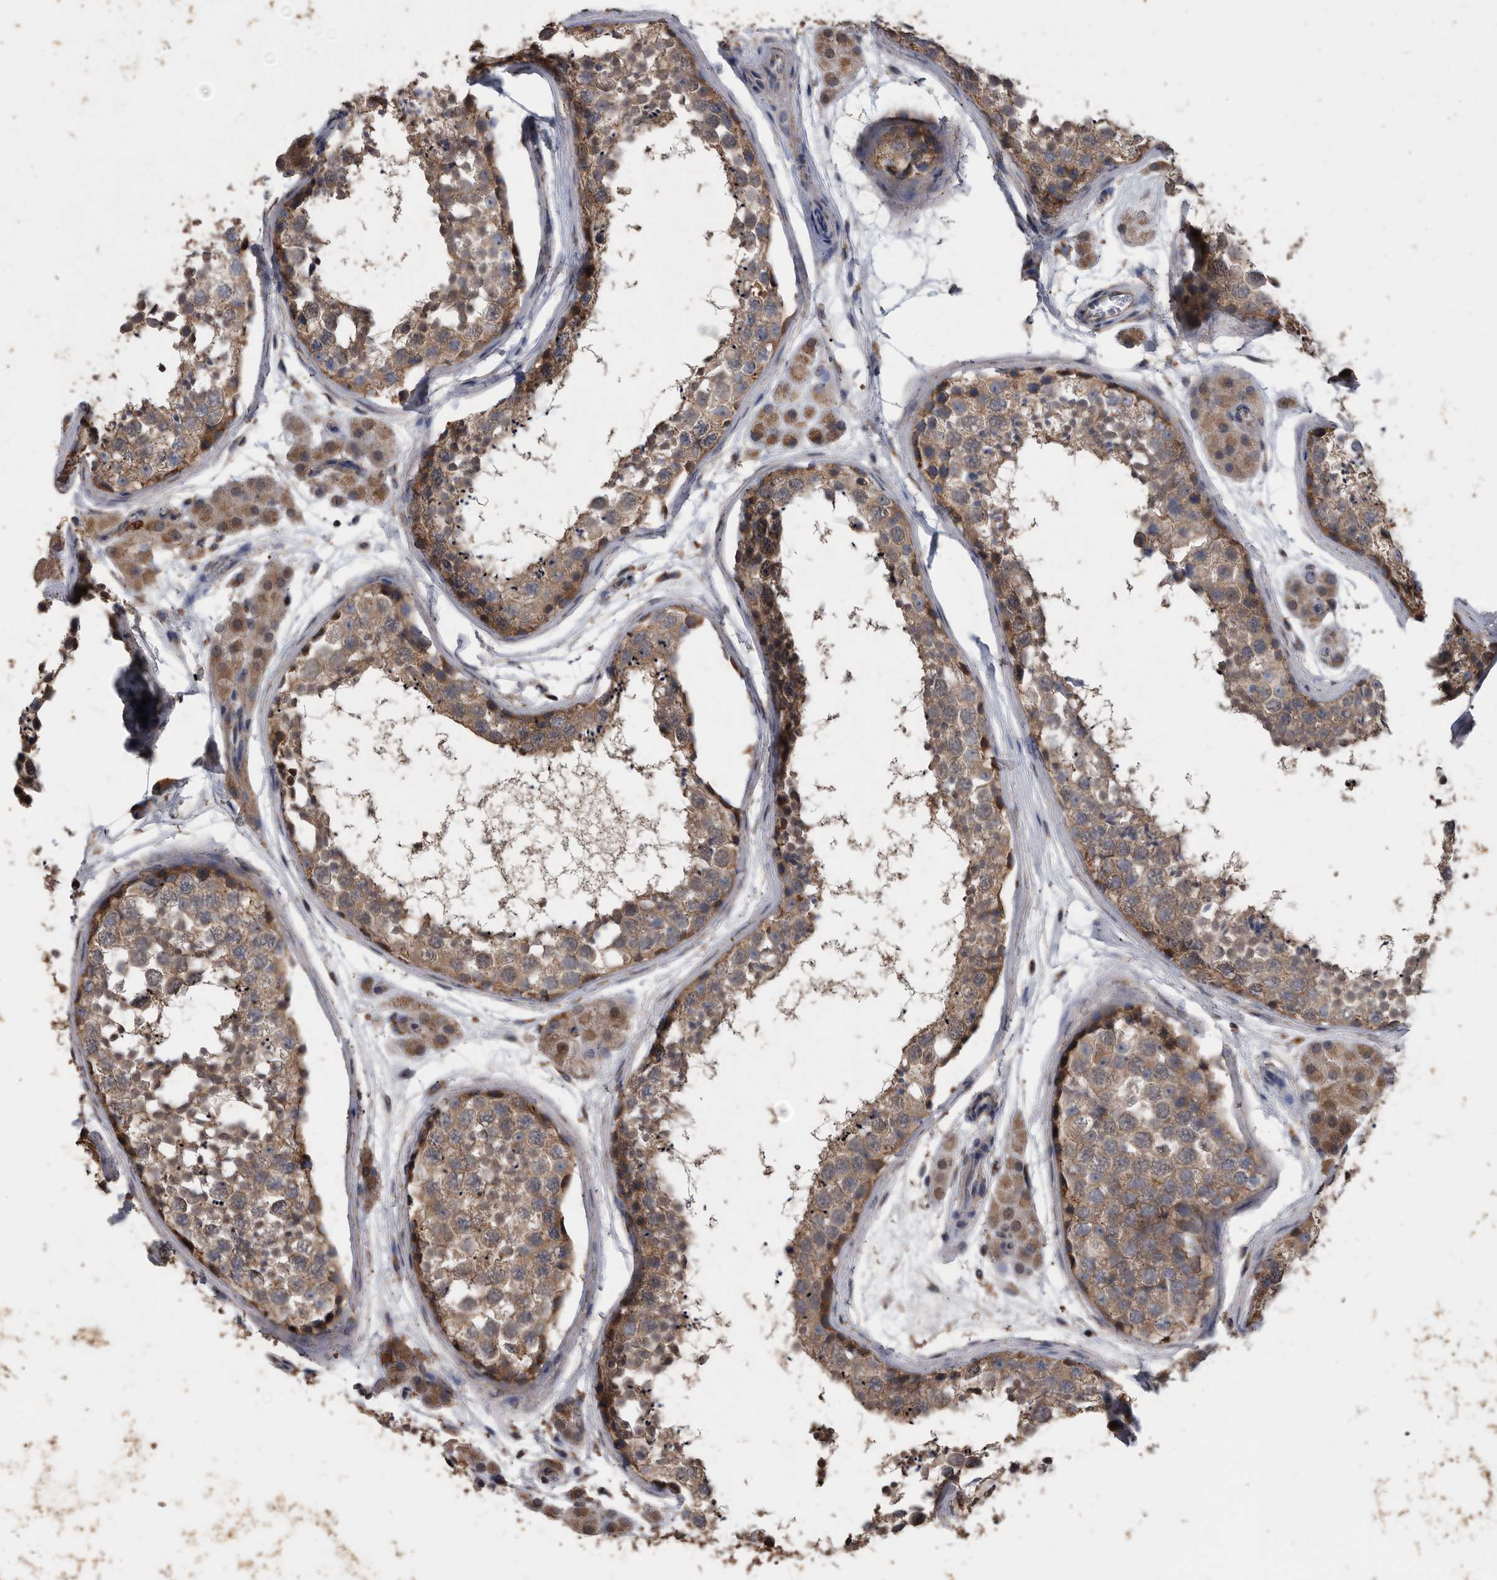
{"staining": {"intensity": "moderate", "quantity": ">75%", "location": "cytoplasmic/membranous"}, "tissue": "testis", "cell_type": "Cells in seminiferous ducts", "image_type": "normal", "snomed": [{"axis": "morphology", "description": "Normal tissue, NOS"}, {"axis": "topography", "description": "Testis"}], "caption": "Immunohistochemical staining of unremarkable testis demonstrates moderate cytoplasmic/membranous protein staining in approximately >75% of cells in seminiferous ducts.", "gene": "NRBP1", "patient": {"sex": "male", "age": 56}}